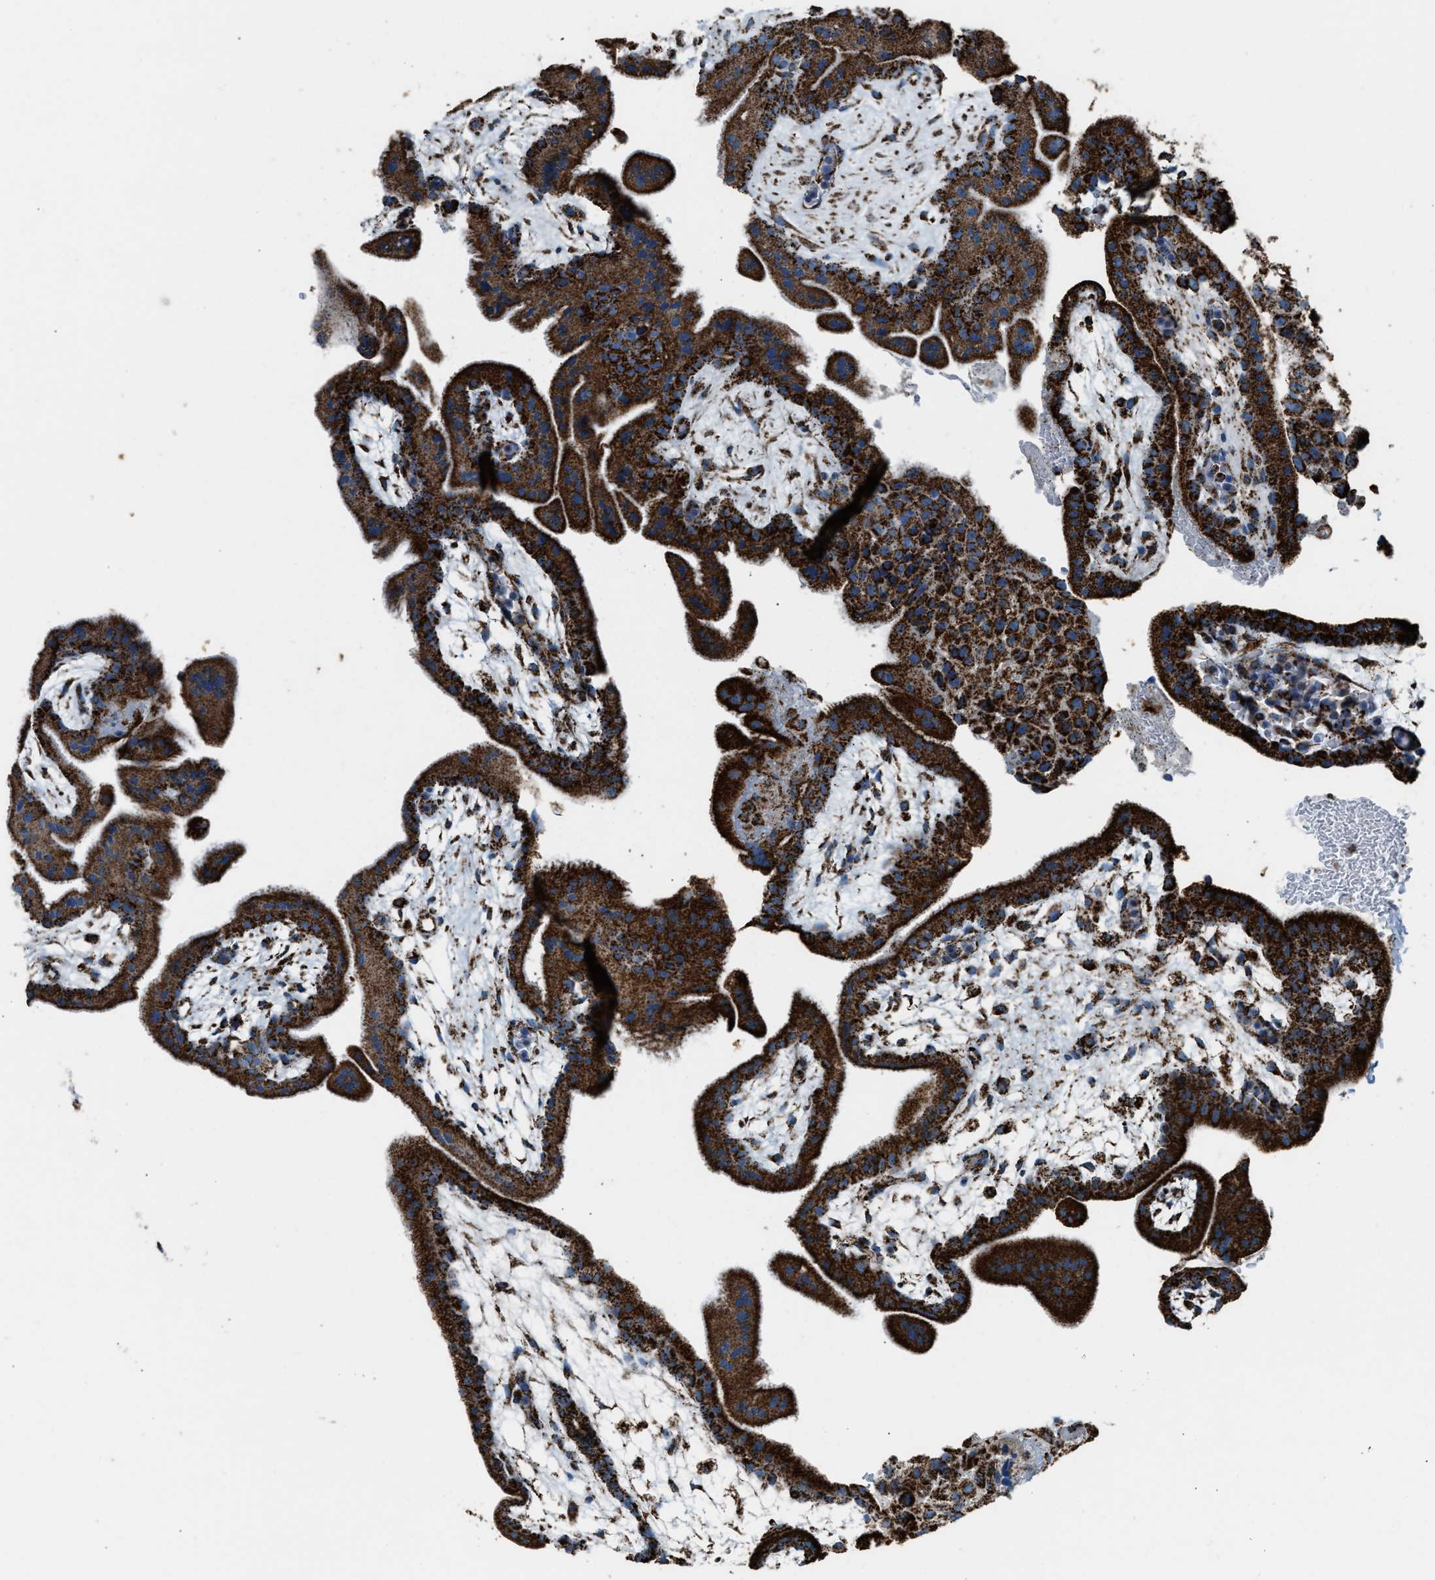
{"staining": {"intensity": "strong", "quantity": ">75%", "location": "cytoplasmic/membranous"}, "tissue": "placenta", "cell_type": "Decidual cells", "image_type": "normal", "snomed": [{"axis": "morphology", "description": "Normal tissue, NOS"}, {"axis": "topography", "description": "Placenta"}], "caption": "Placenta stained with a protein marker shows strong staining in decidual cells.", "gene": "MDH2", "patient": {"sex": "female", "age": 35}}